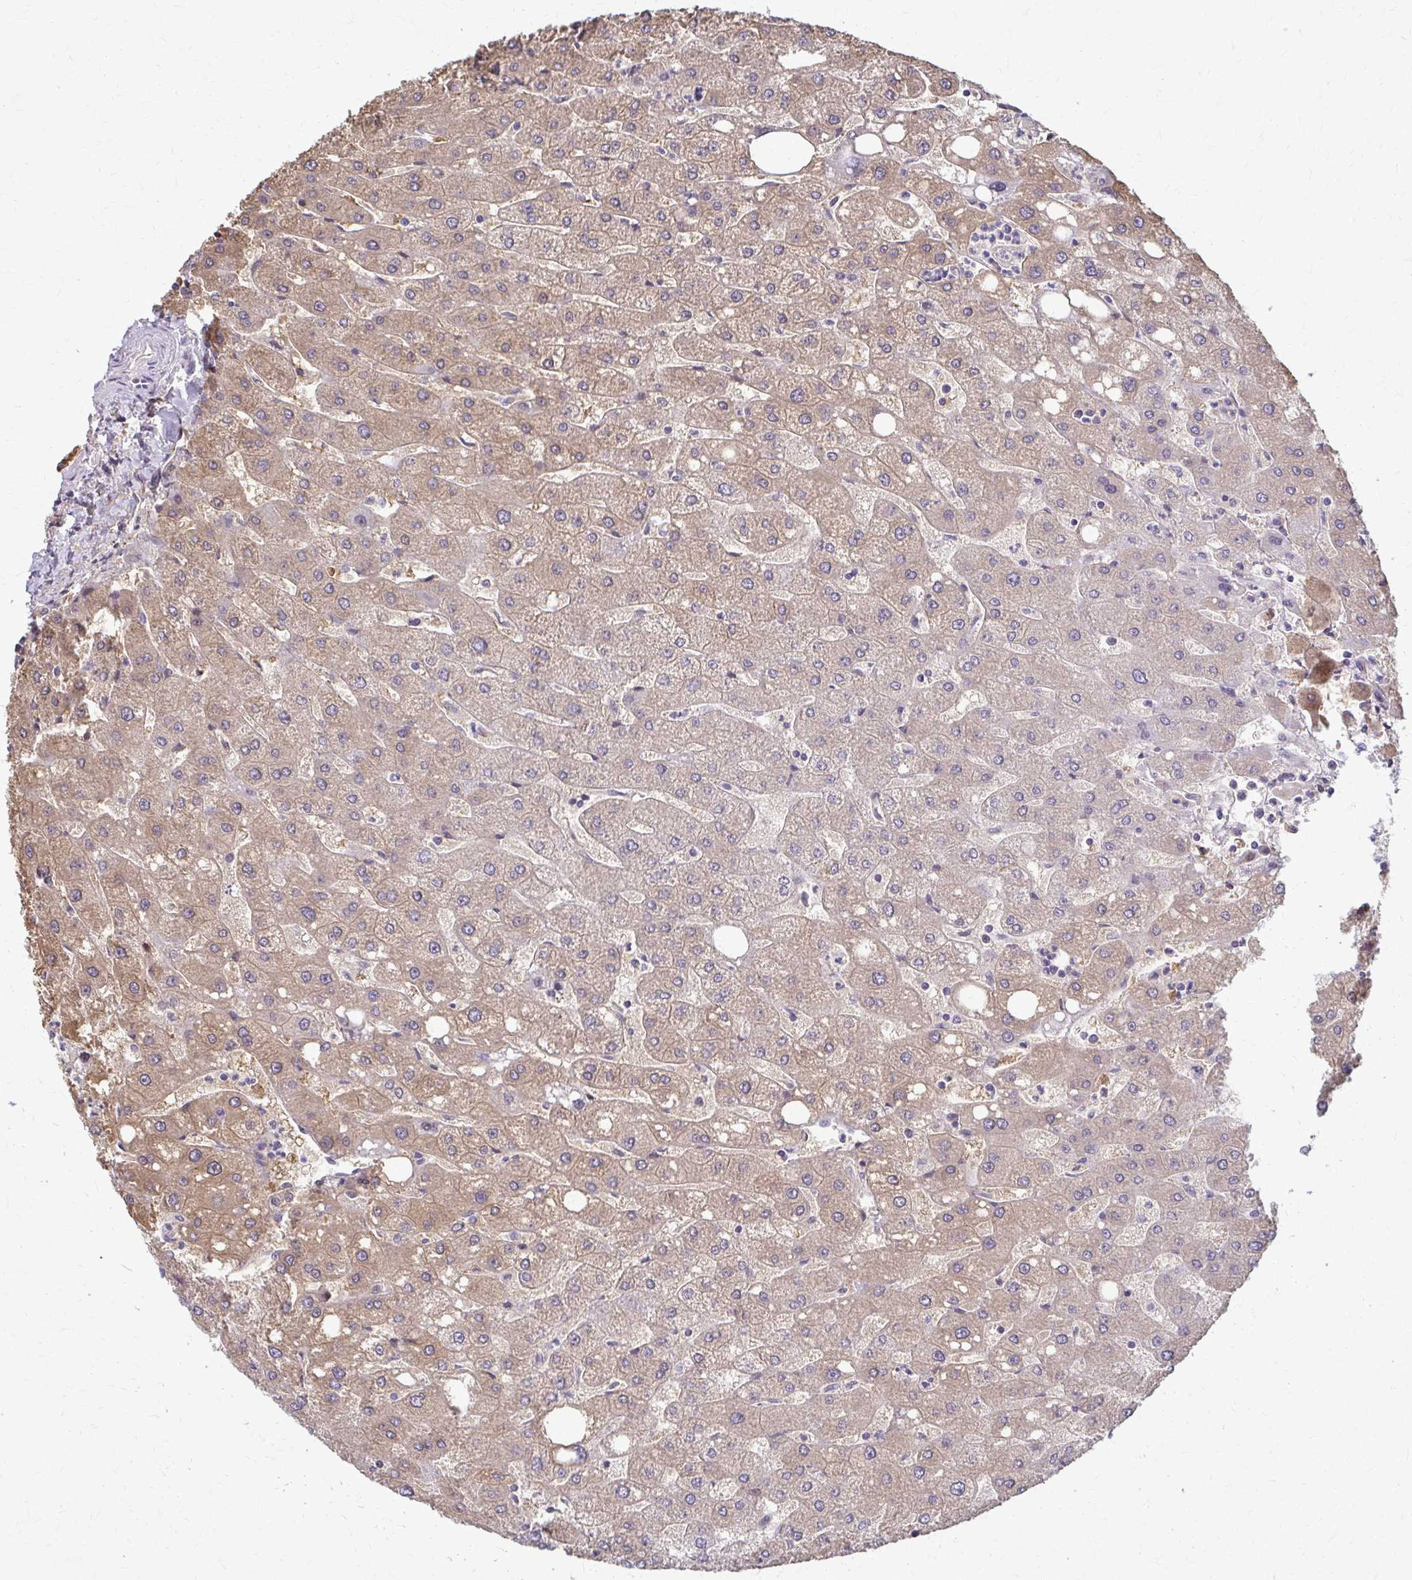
{"staining": {"intensity": "negative", "quantity": "none", "location": "none"}, "tissue": "liver", "cell_type": "Cholangiocytes", "image_type": "normal", "snomed": [{"axis": "morphology", "description": "Normal tissue, NOS"}, {"axis": "topography", "description": "Liver"}], "caption": "There is no significant expression in cholangiocytes of liver. The staining was performed using DAB to visualize the protein expression in brown, while the nuclei were stained in blue with hematoxylin (Magnification: 20x).", "gene": "ZNF34", "patient": {"sex": "male", "age": 67}}